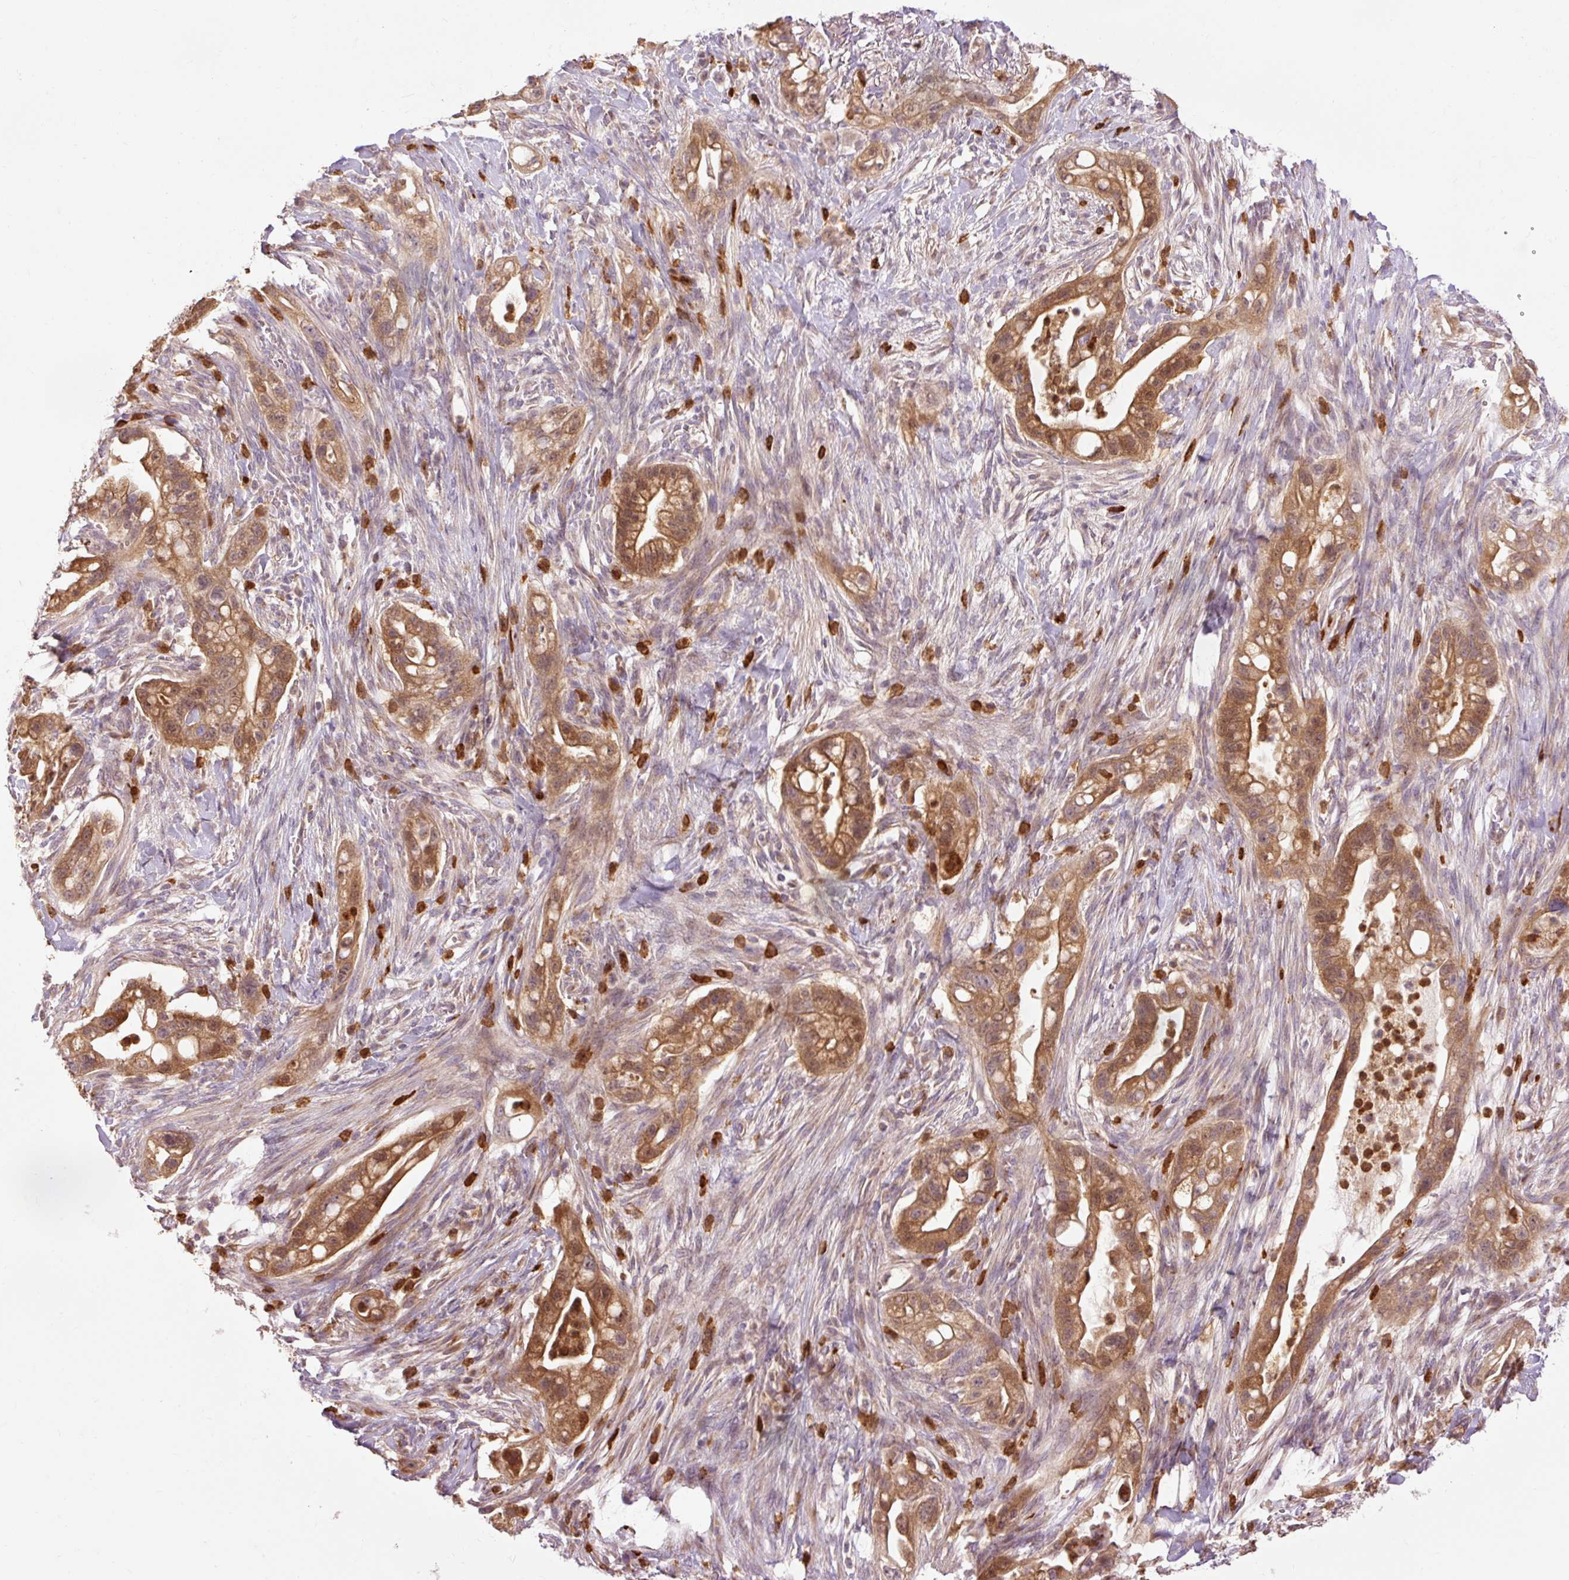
{"staining": {"intensity": "moderate", "quantity": ">75%", "location": "cytoplasmic/membranous"}, "tissue": "pancreatic cancer", "cell_type": "Tumor cells", "image_type": "cancer", "snomed": [{"axis": "morphology", "description": "Adenocarcinoma, NOS"}, {"axis": "topography", "description": "Pancreas"}], "caption": "About >75% of tumor cells in human adenocarcinoma (pancreatic) reveal moderate cytoplasmic/membranous protein positivity as visualized by brown immunohistochemical staining.", "gene": "PRDX5", "patient": {"sex": "male", "age": 44}}